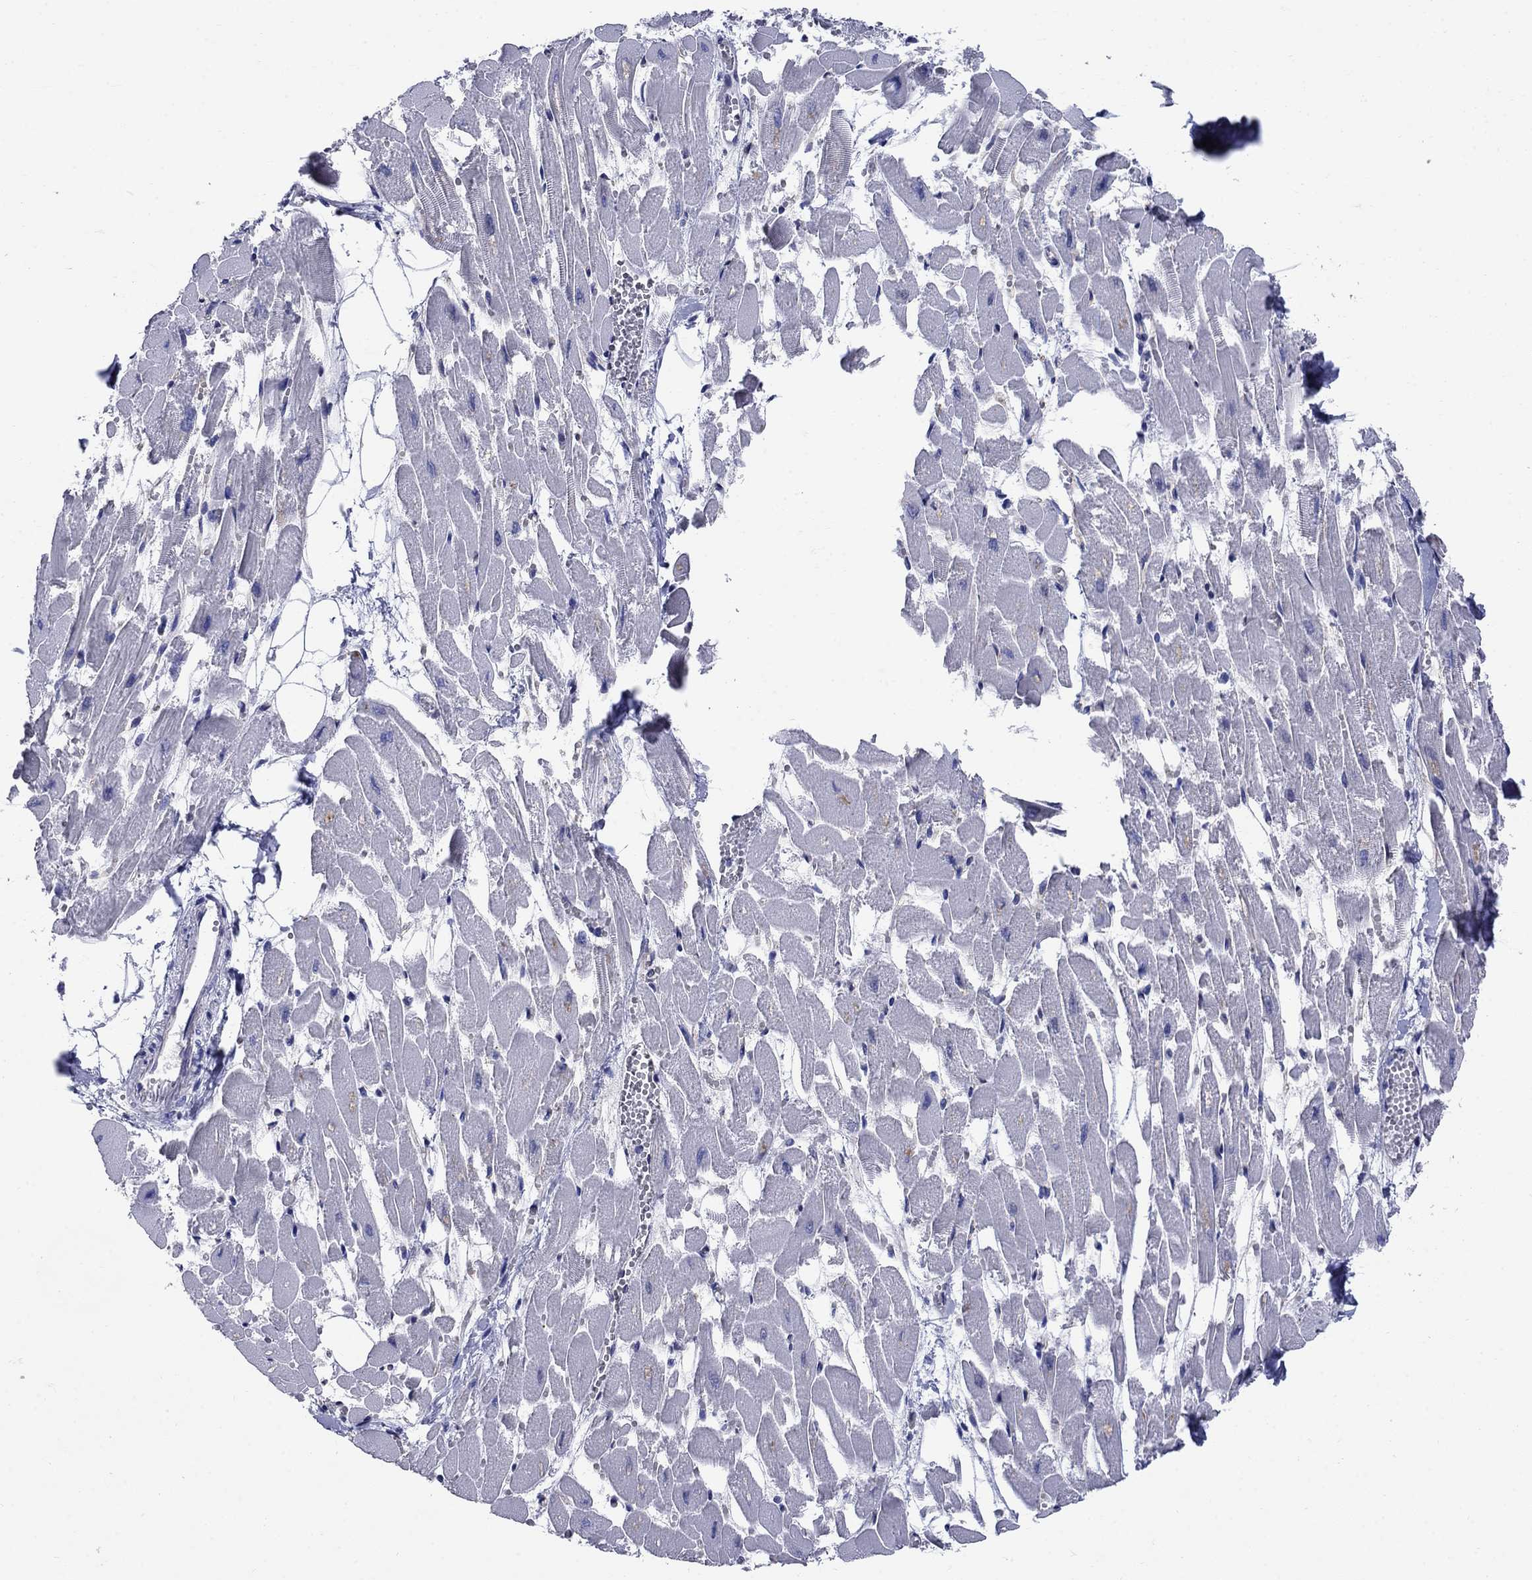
{"staining": {"intensity": "negative", "quantity": "none", "location": "none"}, "tissue": "heart muscle", "cell_type": "Cardiomyocytes", "image_type": "normal", "snomed": [{"axis": "morphology", "description": "Normal tissue, NOS"}, {"axis": "topography", "description": "Heart"}], "caption": "Immunohistochemistry (IHC) of unremarkable heart muscle reveals no expression in cardiomyocytes.", "gene": "SMCP", "patient": {"sex": "female", "age": 52}}